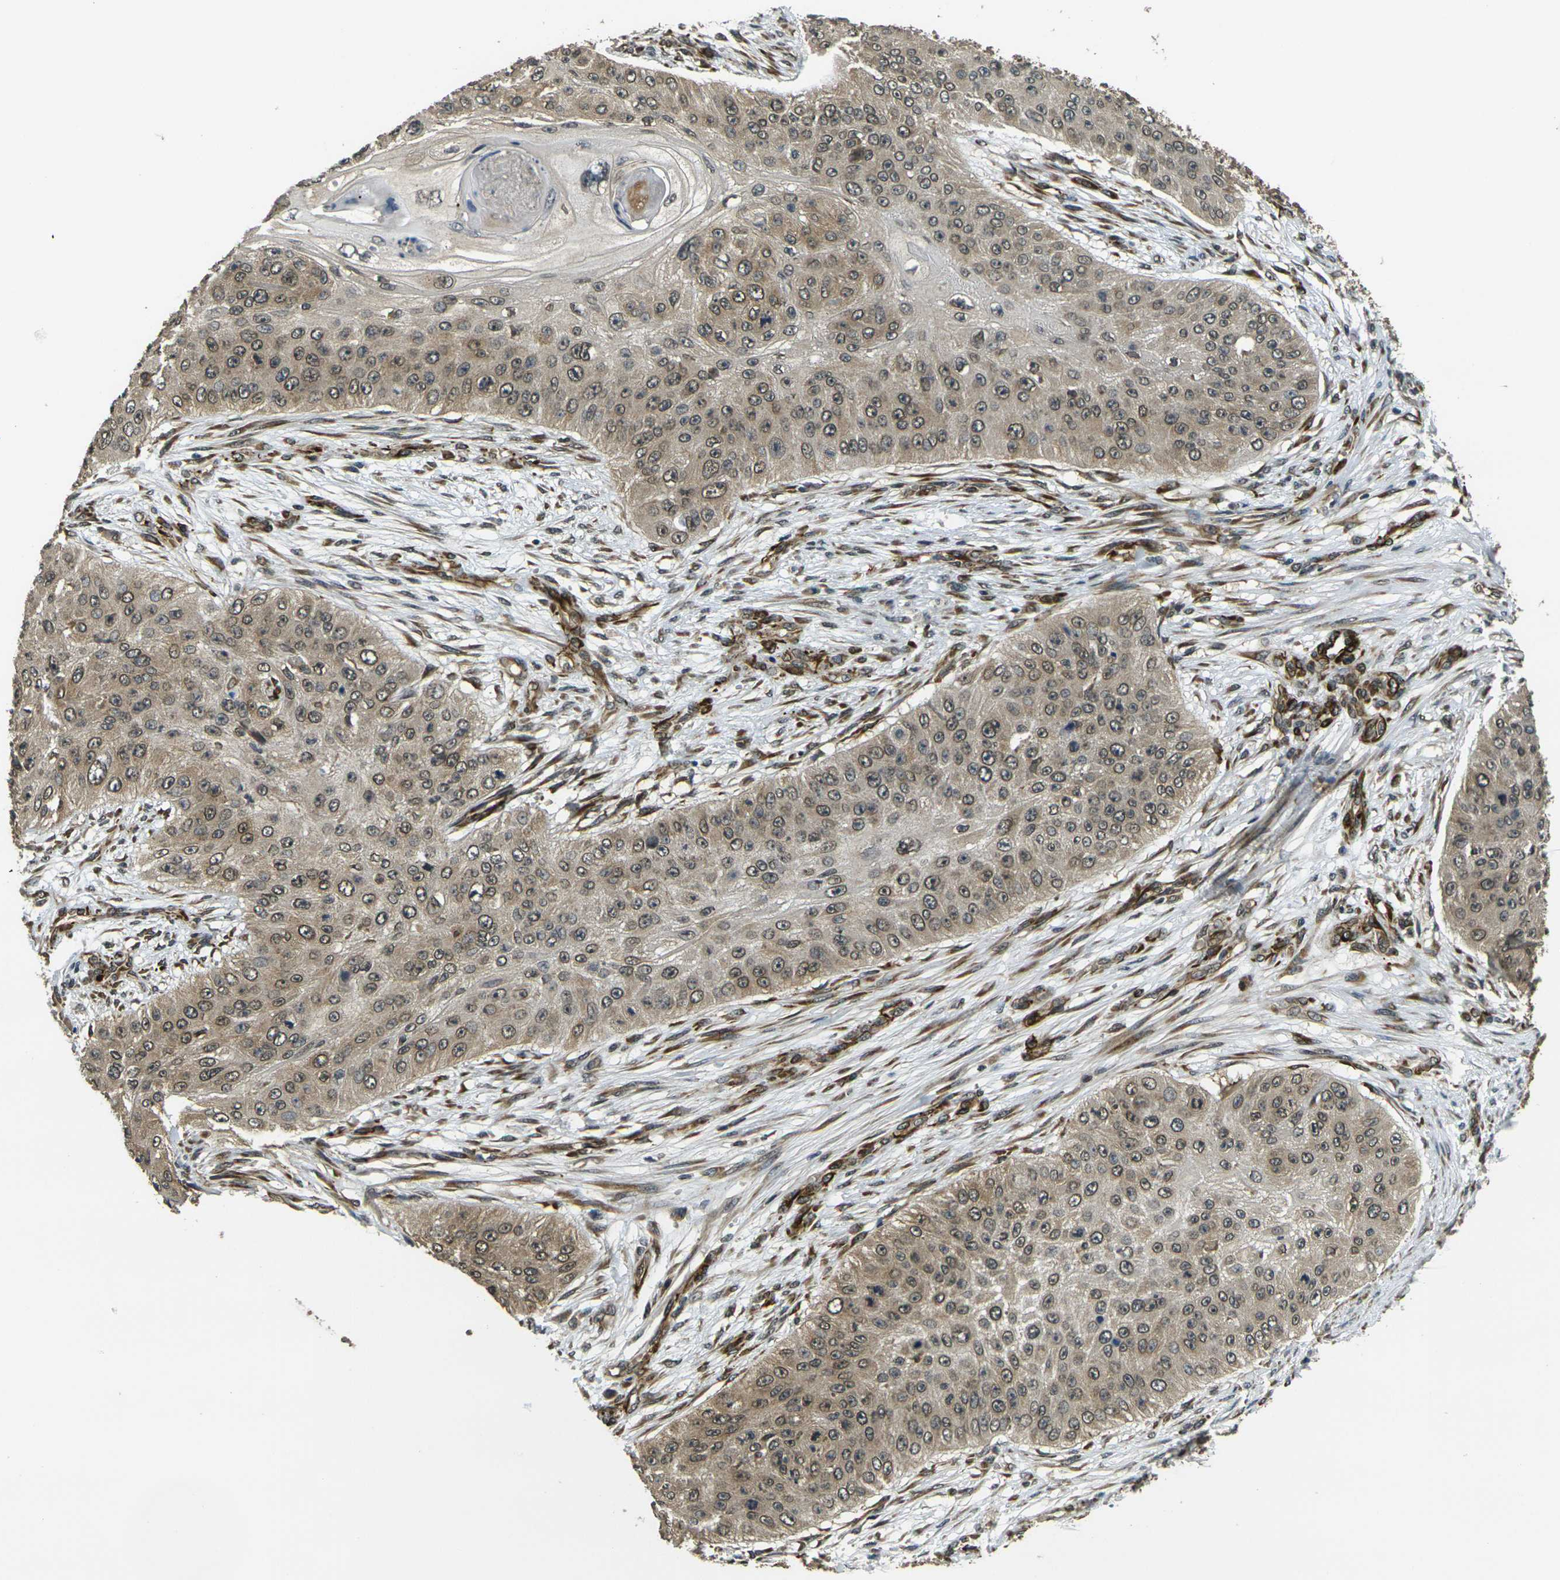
{"staining": {"intensity": "weak", "quantity": ">75%", "location": "cytoplasmic/membranous,nuclear"}, "tissue": "skin cancer", "cell_type": "Tumor cells", "image_type": "cancer", "snomed": [{"axis": "morphology", "description": "Squamous cell carcinoma, NOS"}, {"axis": "topography", "description": "Skin"}], "caption": "A photomicrograph of skin cancer (squamous cell carcinoma) stained for a protein shows weak cytoplasmic/membranous and nuclear brown staining in tumor cells.", "gene": "FUT11", "patient": {"sex": "female", "age": 80}}